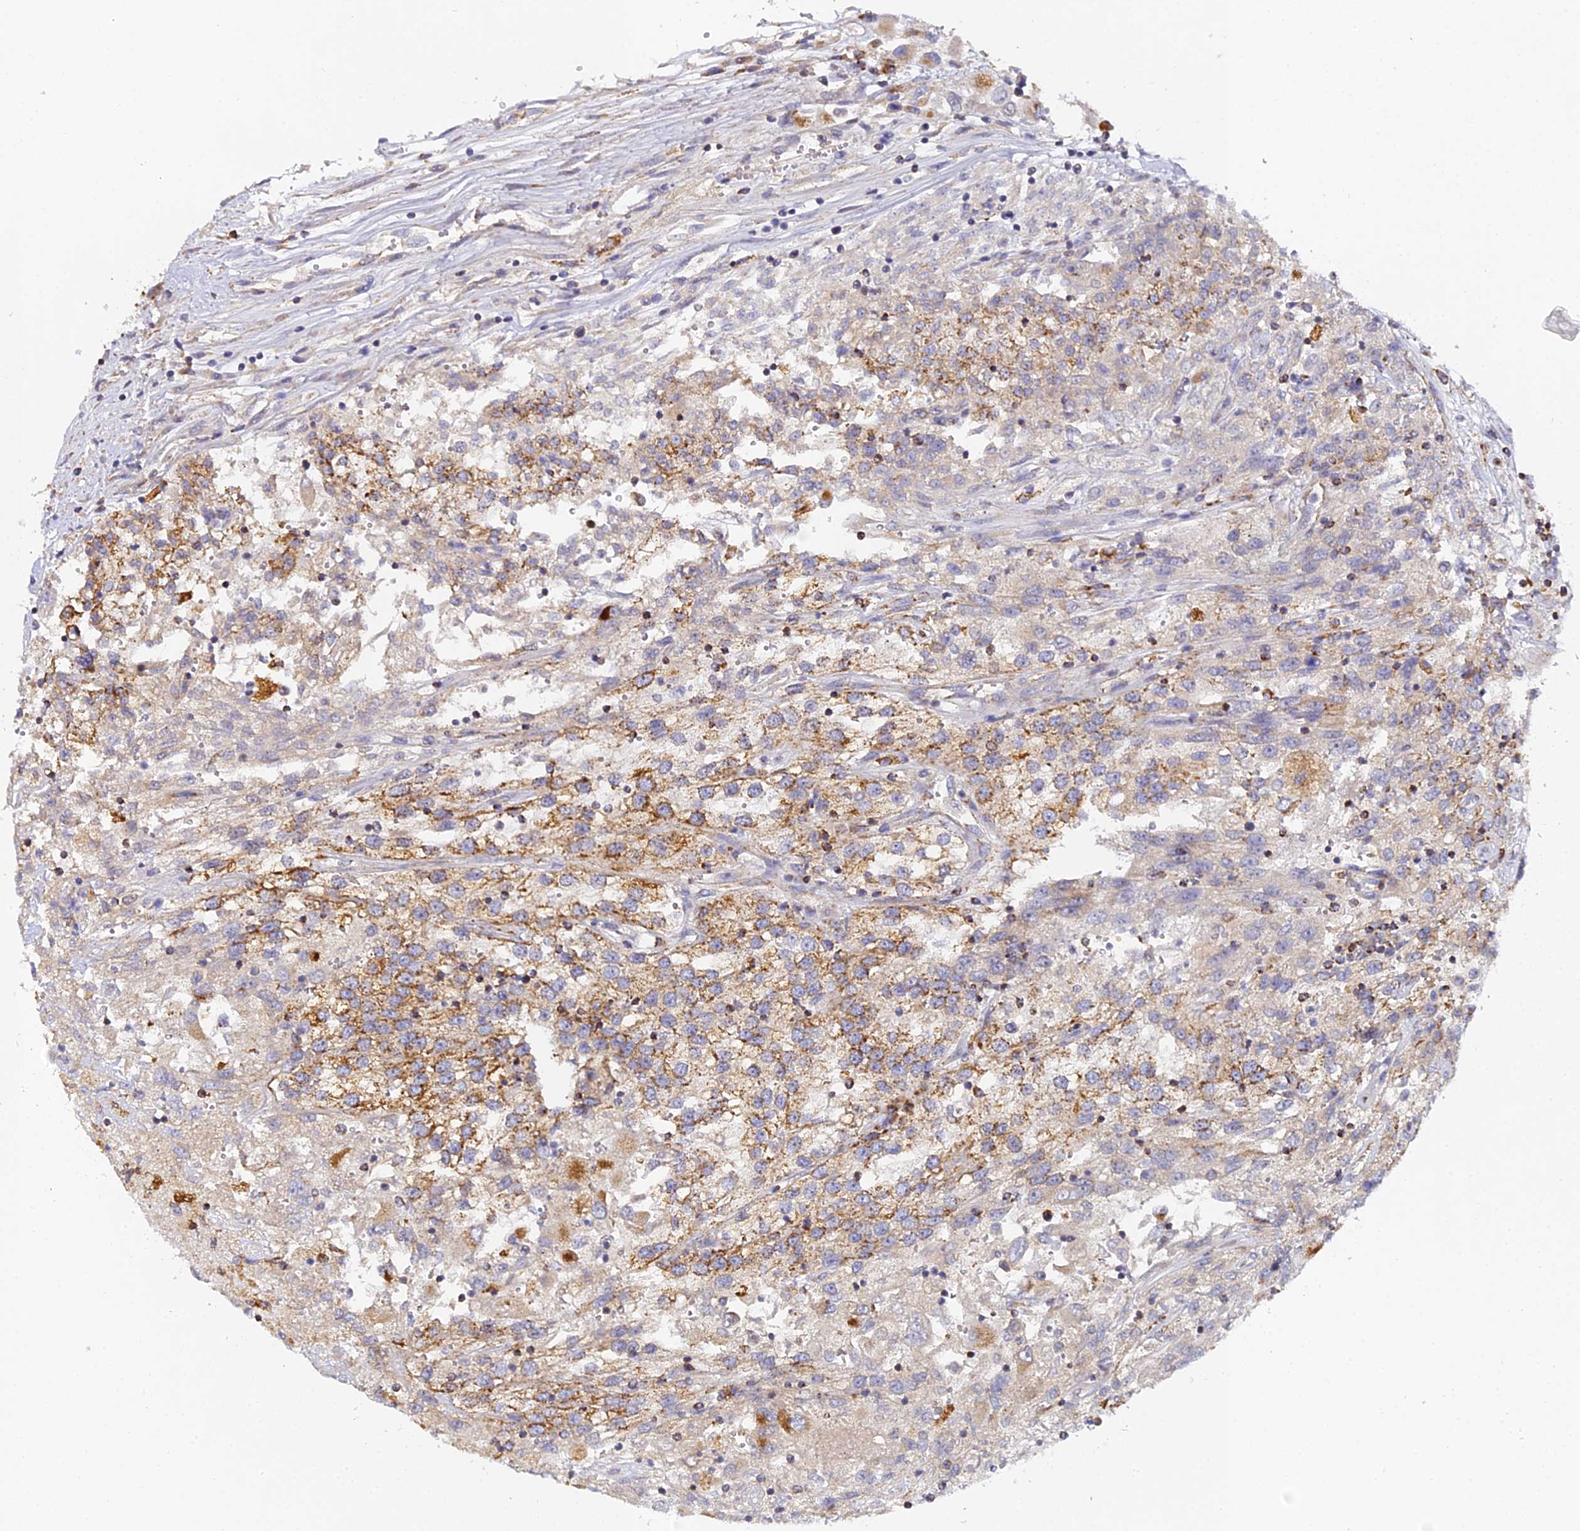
{"staining": {"intensity": "moderate", "quantity": ">75%", "location": "cytoplasmic/membranous"}, "tissue": "renal cancer", "cell_type": "Tumor cells", "image_type": "cancer", "snomed": [{"axis": "morphology", "description": "Adenocarcinoma, NOS"}, {"axis": "topography", "description": "Kidney"}], "caption": "Renal cancer stained with a protein marker shows moderate staining in tumor cells.", "gene": "DONSON", "patient": {"sex": "female", "age": 52}}